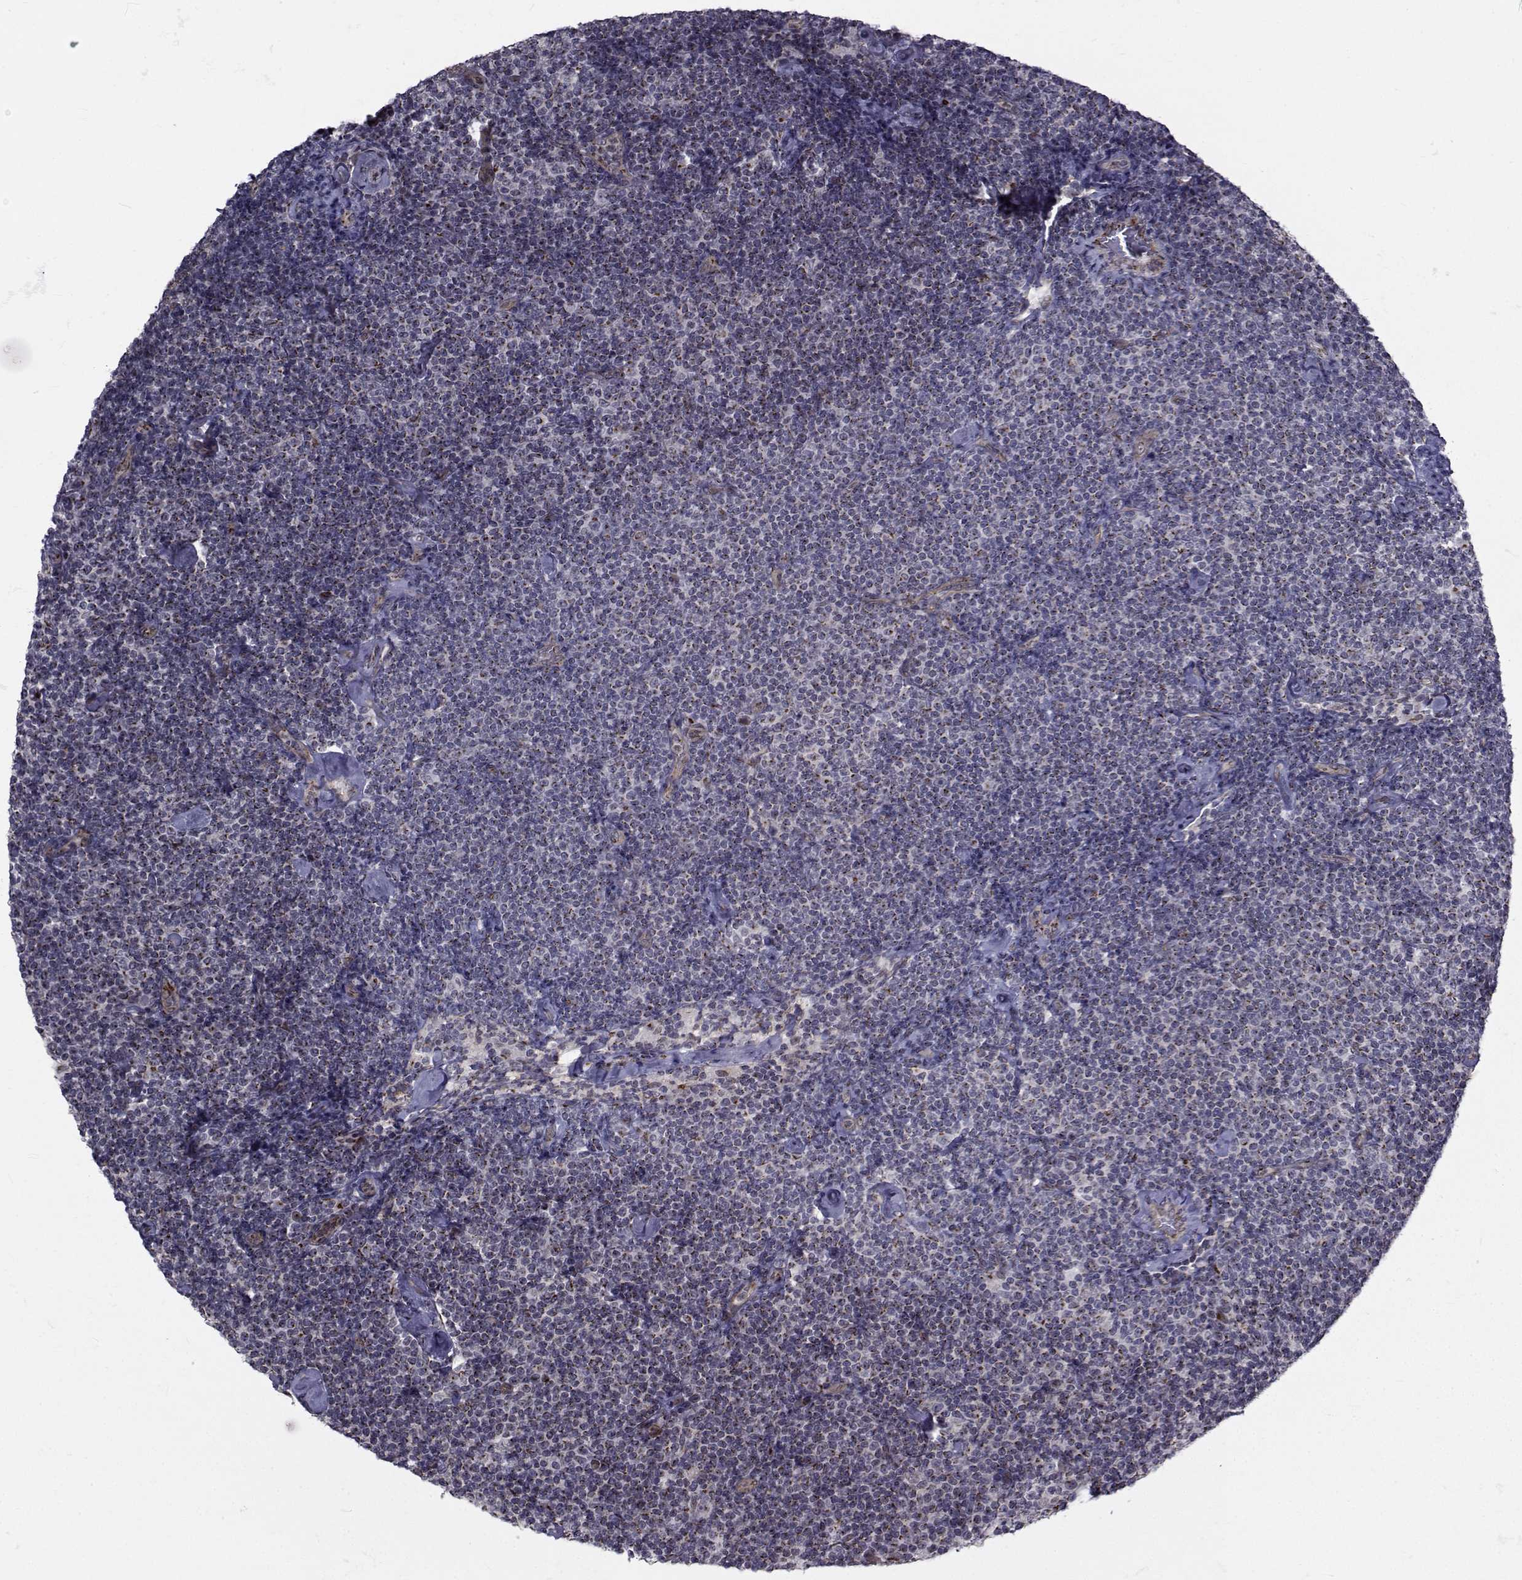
{"staining": {"intensity": "negative", "quantity": "none", "location": "none"}, "tissue": "lymphoma", "cell_type": "Tumor cells", "image_type": "cancer", "snomed": [{"axis": "morphology", "description": "Malignant lymphoma, non-Hodgkin's type, Low grade"}, {"axis": "topography", "description": "Lymph node"}], "caption": "This is an immunohistochemistry (IHC) micrograph of lymphoma. There is no expression in tumor cells.", "gene": "ATP6V1C2", "patient": {"sex": "male", "age": 81}}